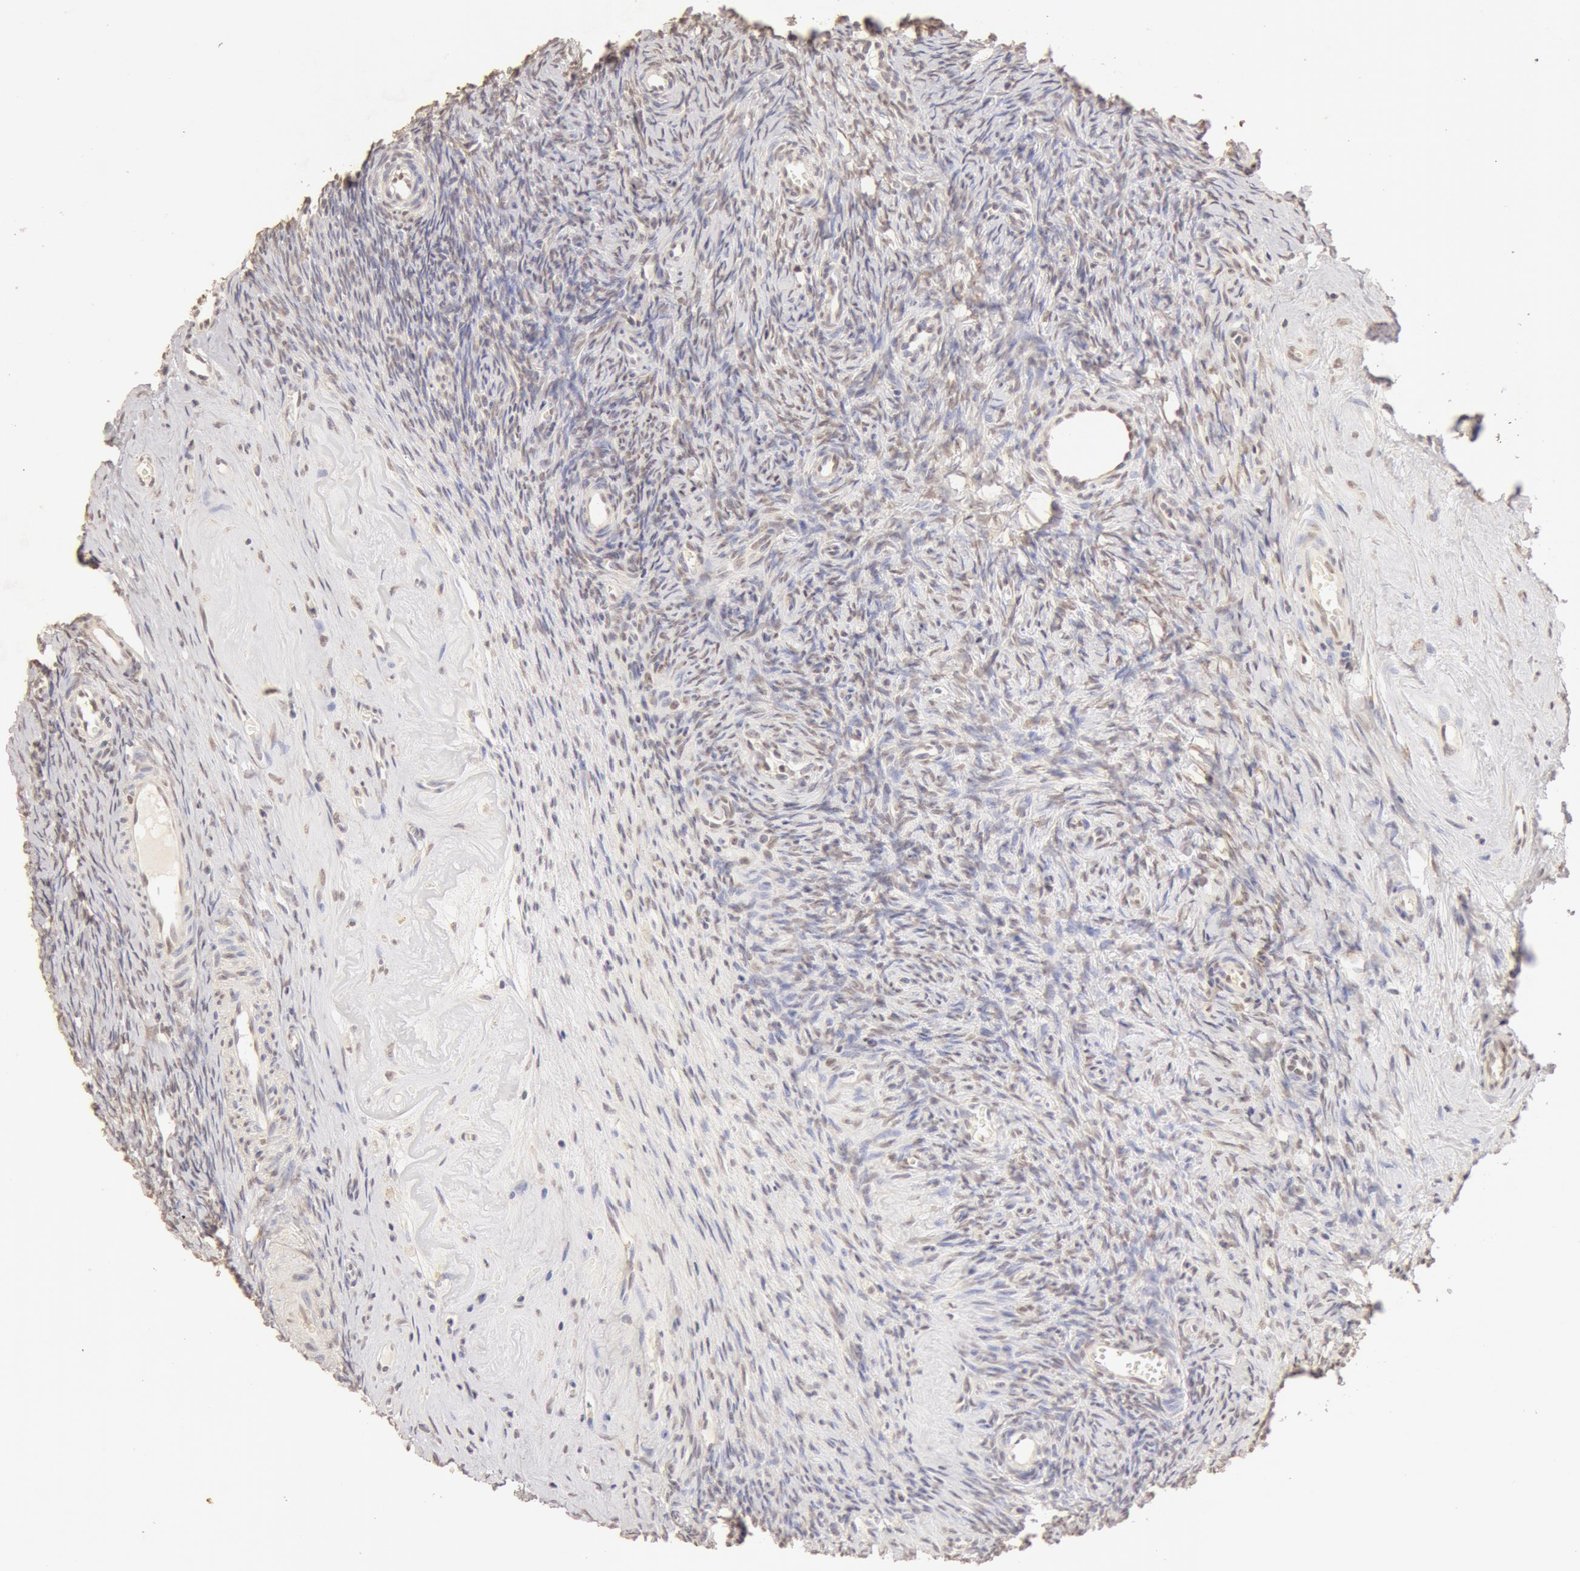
{"staining": {"intensity": "weak", "quantity": "25%-75%", "location": "nuclear"}, "tissue": "ovary", "cell_type": "Follicle cells", "image_type": "normal", "snomed": [{"axis": "morphology", "description": "Normal tissue, NOS"}, {"axis": "topography", "description": "Ovary"}], "caption": "Protein expression analysis of benign ovary reveals weak nuclear staining in approximately 25%-75% of follicle cells.", "gene": "SNRNP70", "patient": {"sex": "female", "age": 32}}